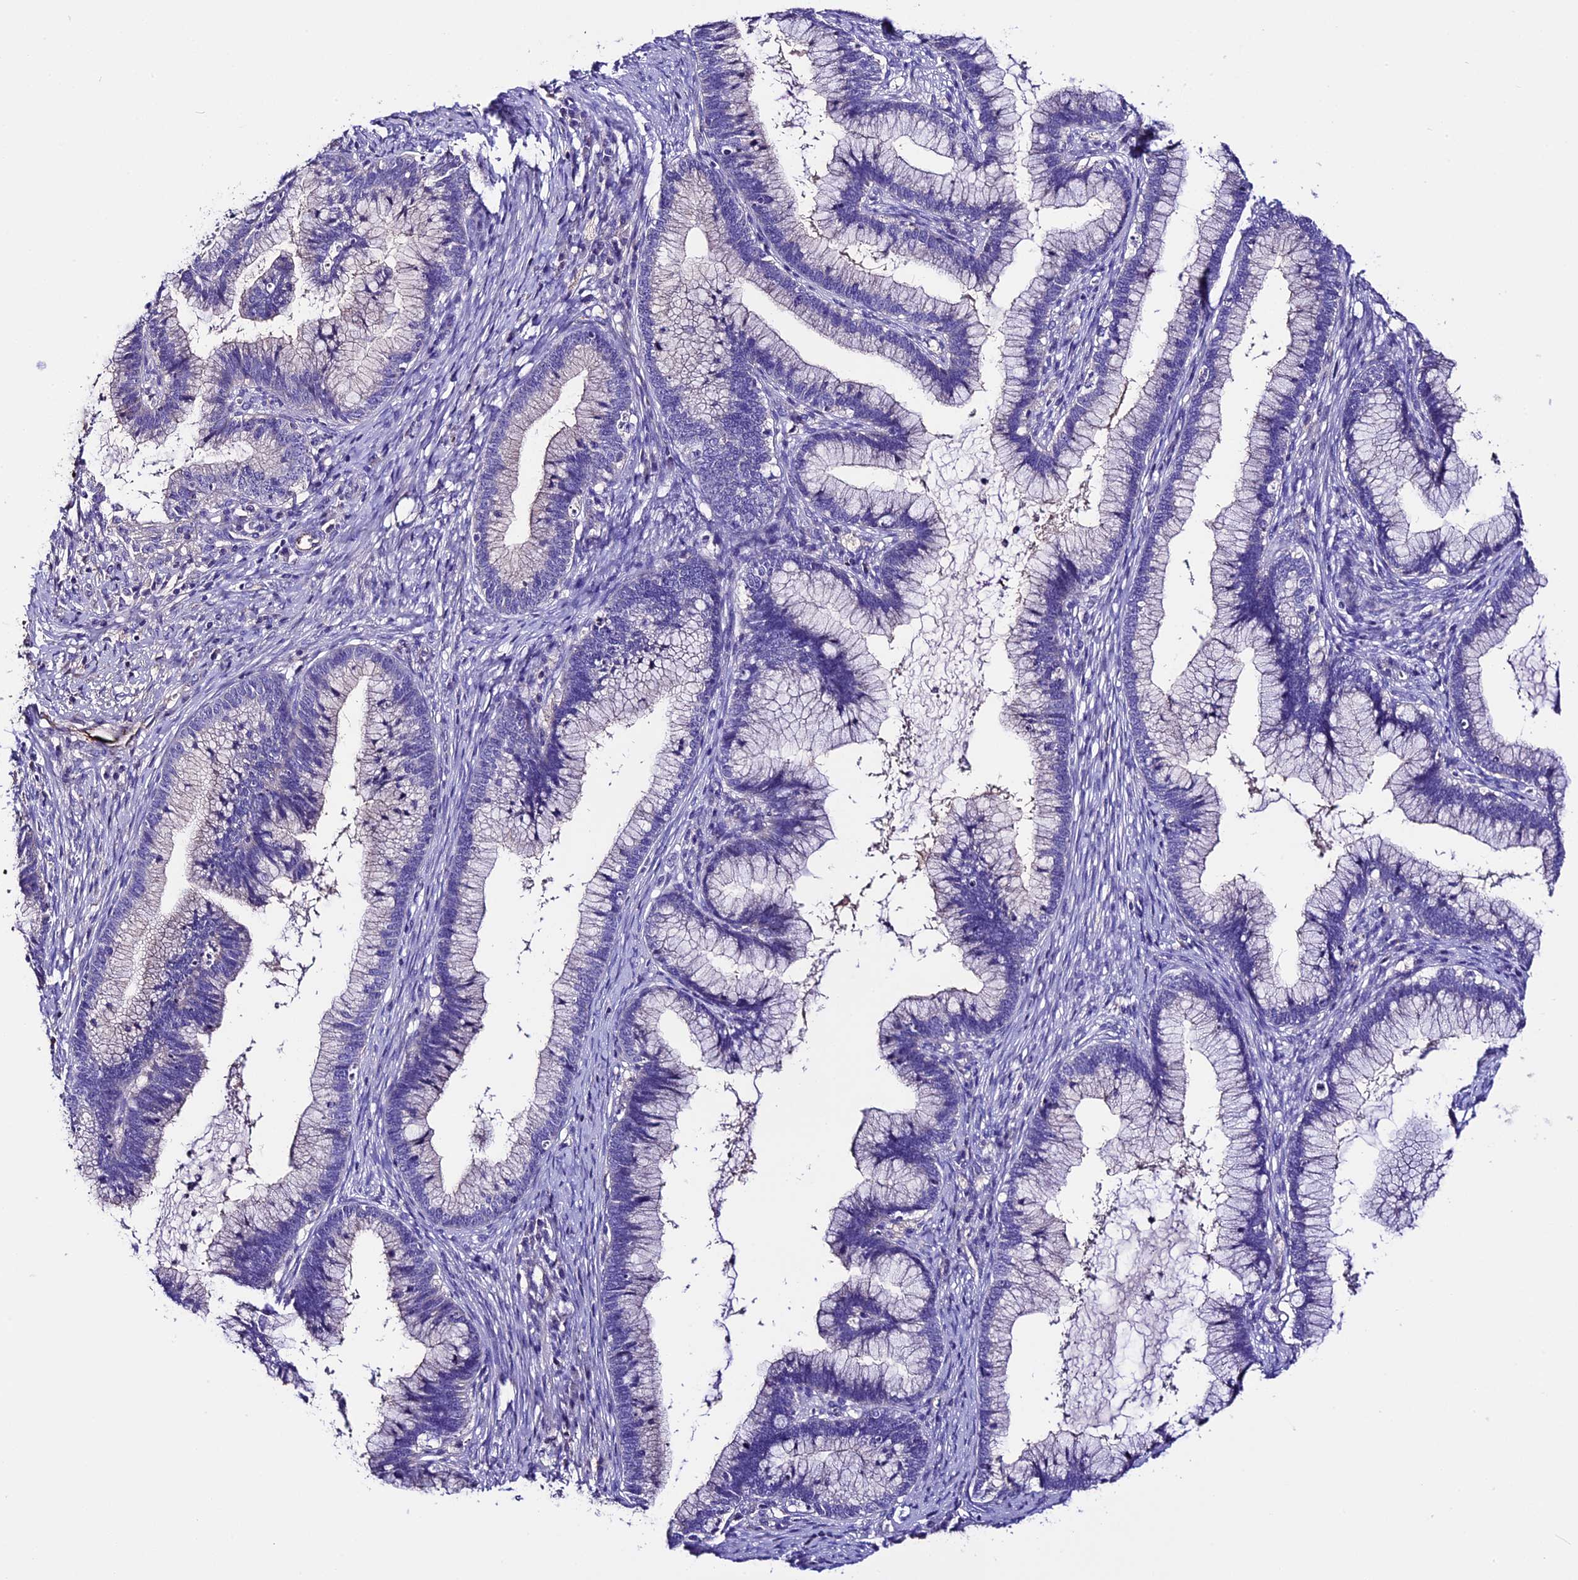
{"staining": {"intensity": "negative", "quantity": "none", "location": "none"}, "tissue": "cervical cancer", "cell_type": "Tumor cells", "image_type": "cancer", "snomed": [{"axis": "morphology", "description": "Adenocarcinoma, NOS"}, {"axis": "topography", "description": "Cervix"}], "caption": "IHC photomicrograph of neoplastic tissue: cervical adenocarcinoma stained with DAB (3,3'-diaminobenzidine) demonstrates no significant protein positivity in tumor cells. (Stains: DAB (3,3'-diaminobenzidine) immunohistochemistry with hematoxylin counter stain, Microscopy: brightfield microscopy at high magnification).", "gene": "TCP11L2", "patient": {"sex": "female", "age": 36}}